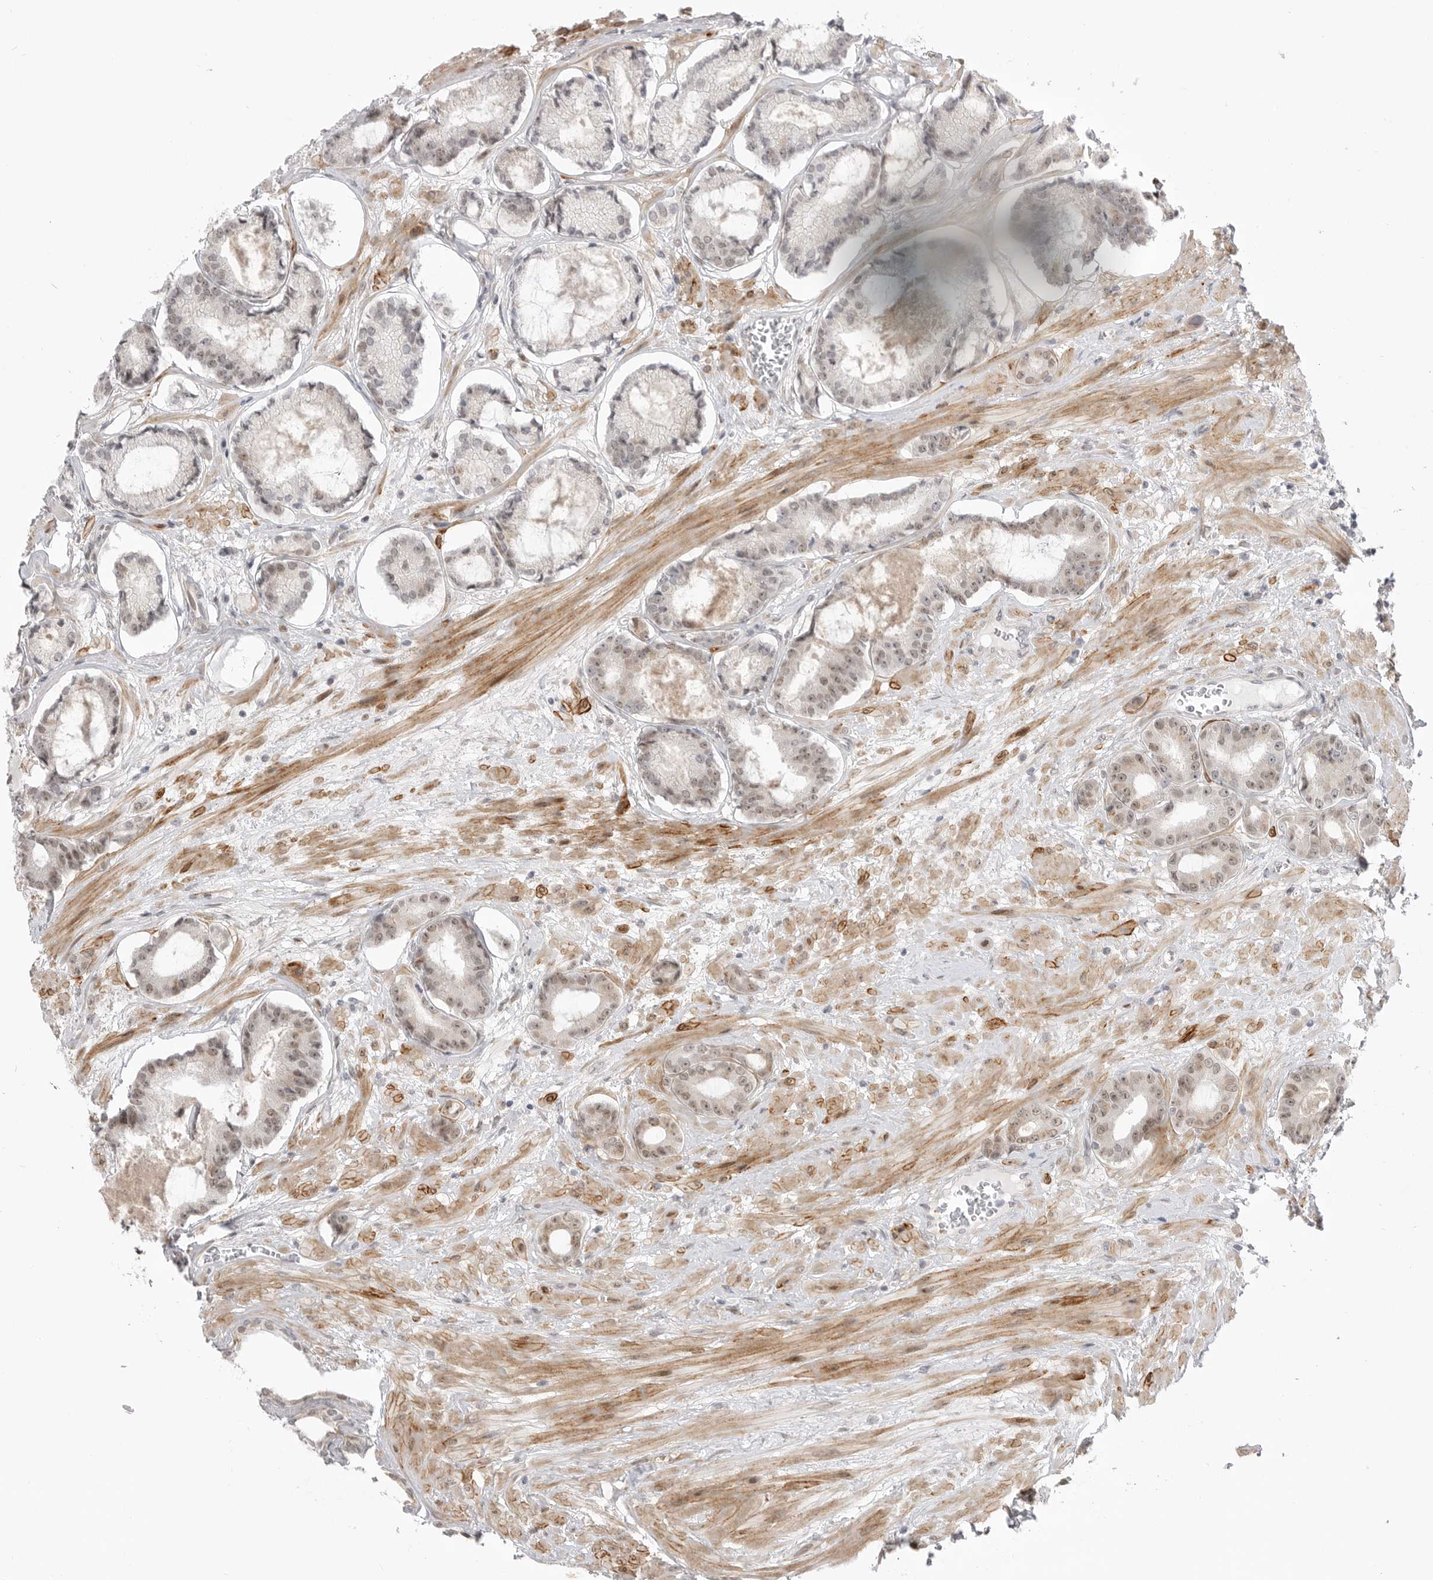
{"staining": {"intensity": "weak", "quantity": "25%-75%", "location": "nuclear"}, "tissue": "prostate cancer", "cell_type": "Tumor cells", "image_type": "cancer", "snomed": [{"axis": "morphology", "description": "Adenocarcinoma, Low grade"}, {"axis": "topography", "description": "Prostate"}], "caption": "Immunohistochemistry (IHC) histopathology image of neoplastic tissue: human prostate adenocarcinoma (low-grade) stained using IHC shows low levels of weak protein expression localized specifically in the nuclear of tumor cells, appearing as a nuclear brown color.", "gene": "GGT6", "patient": {"sex": "male", "age": 60}}